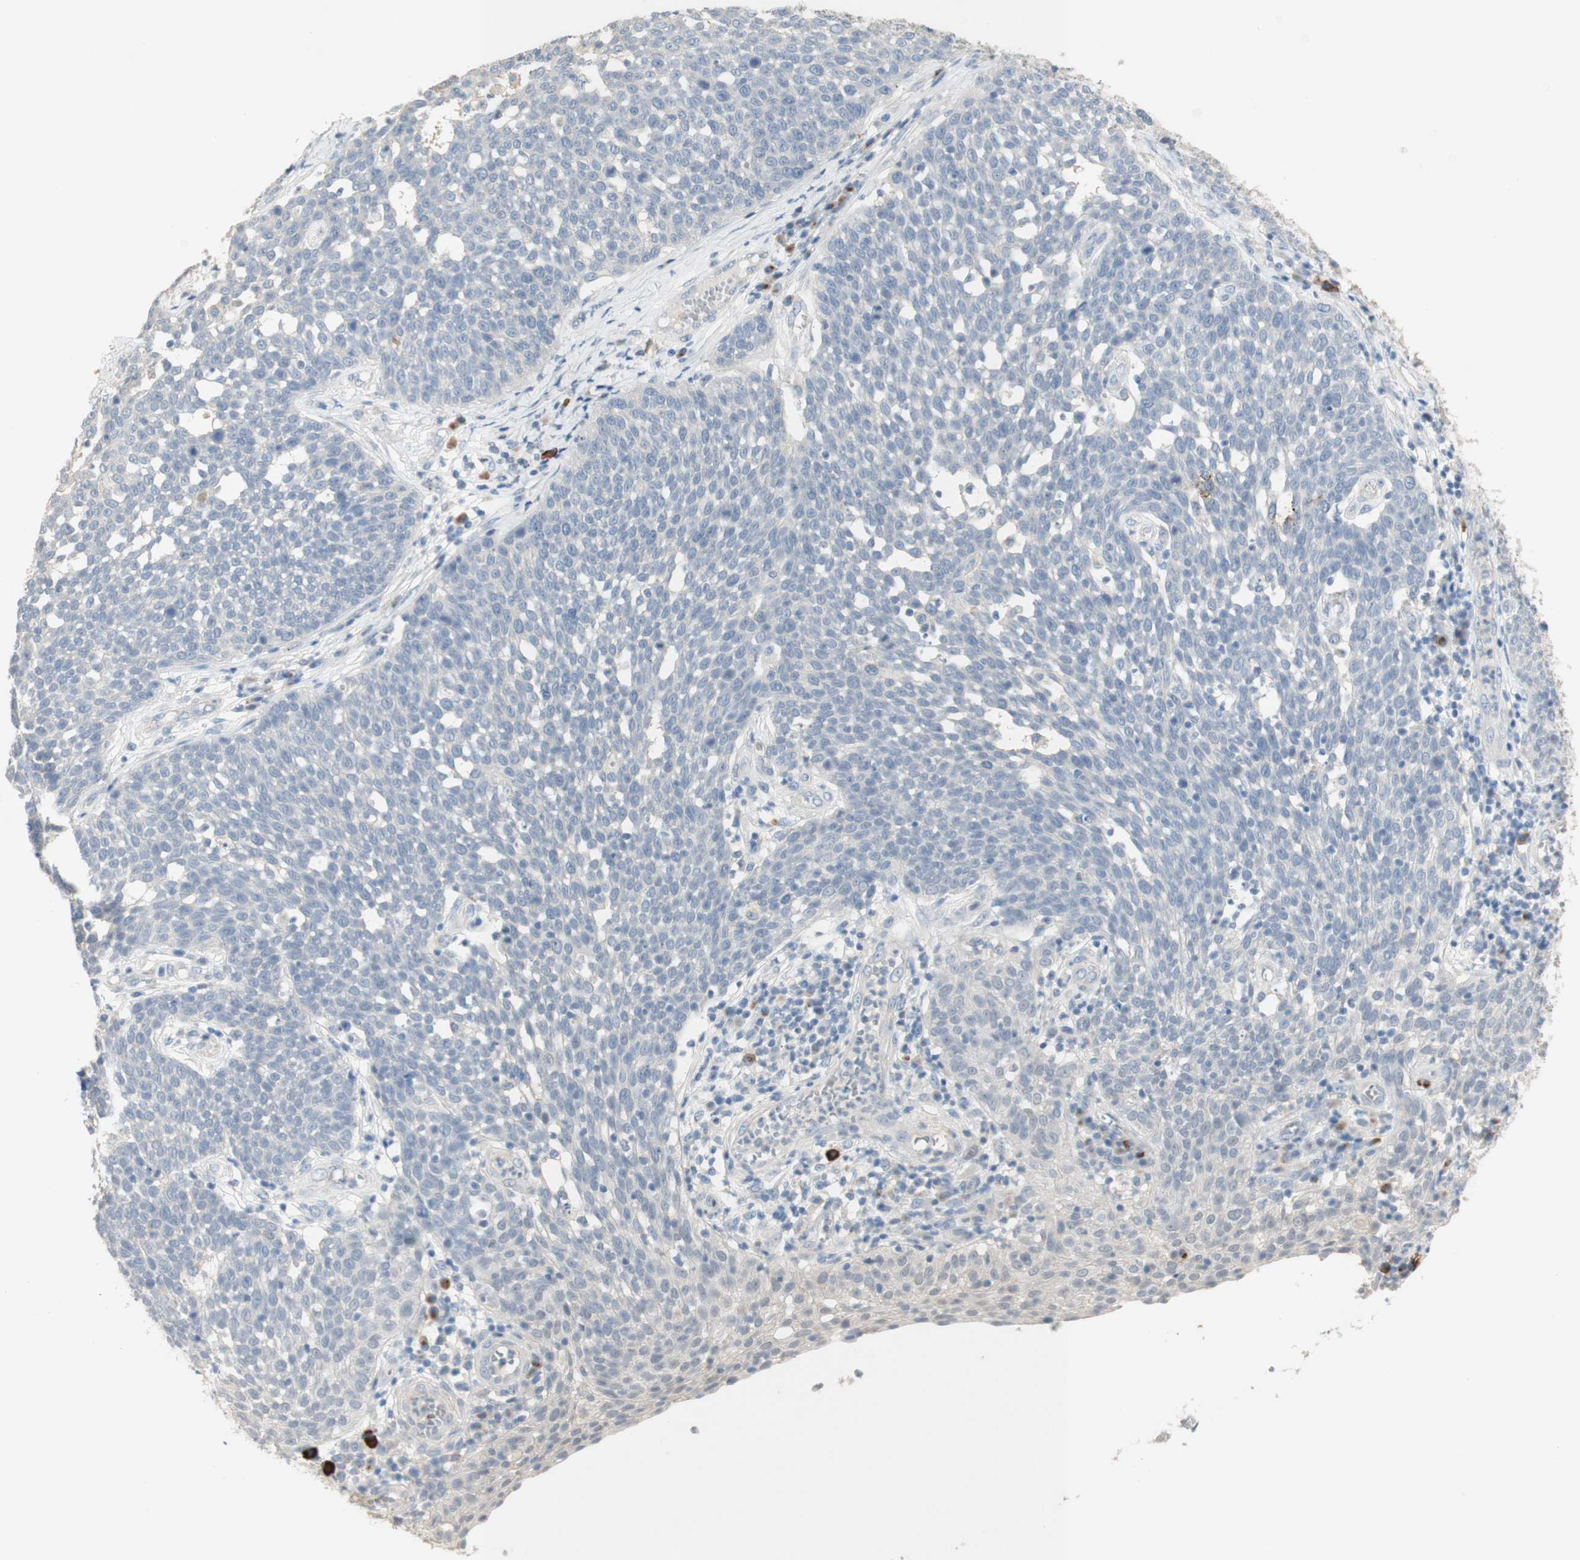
{"staining": {"intensity": "negative", "quantity": "none", "location": "none"}, "tissue": "cervical cancer", "cell_type": "Tumor cells", "image_type": "cancer", "snomed": [{"axis": "morphology", "description": "Squamous cell carcinoma, NOS"}, {"axis": "topography", "description": "Cervix"}], "caption": "Protein analysis of cervical cancer (squamous cell carcinoma) displays no significant staining in tumor cells.", "gene": "MANEA", "patient": {"sex": "female", "age": 34}}